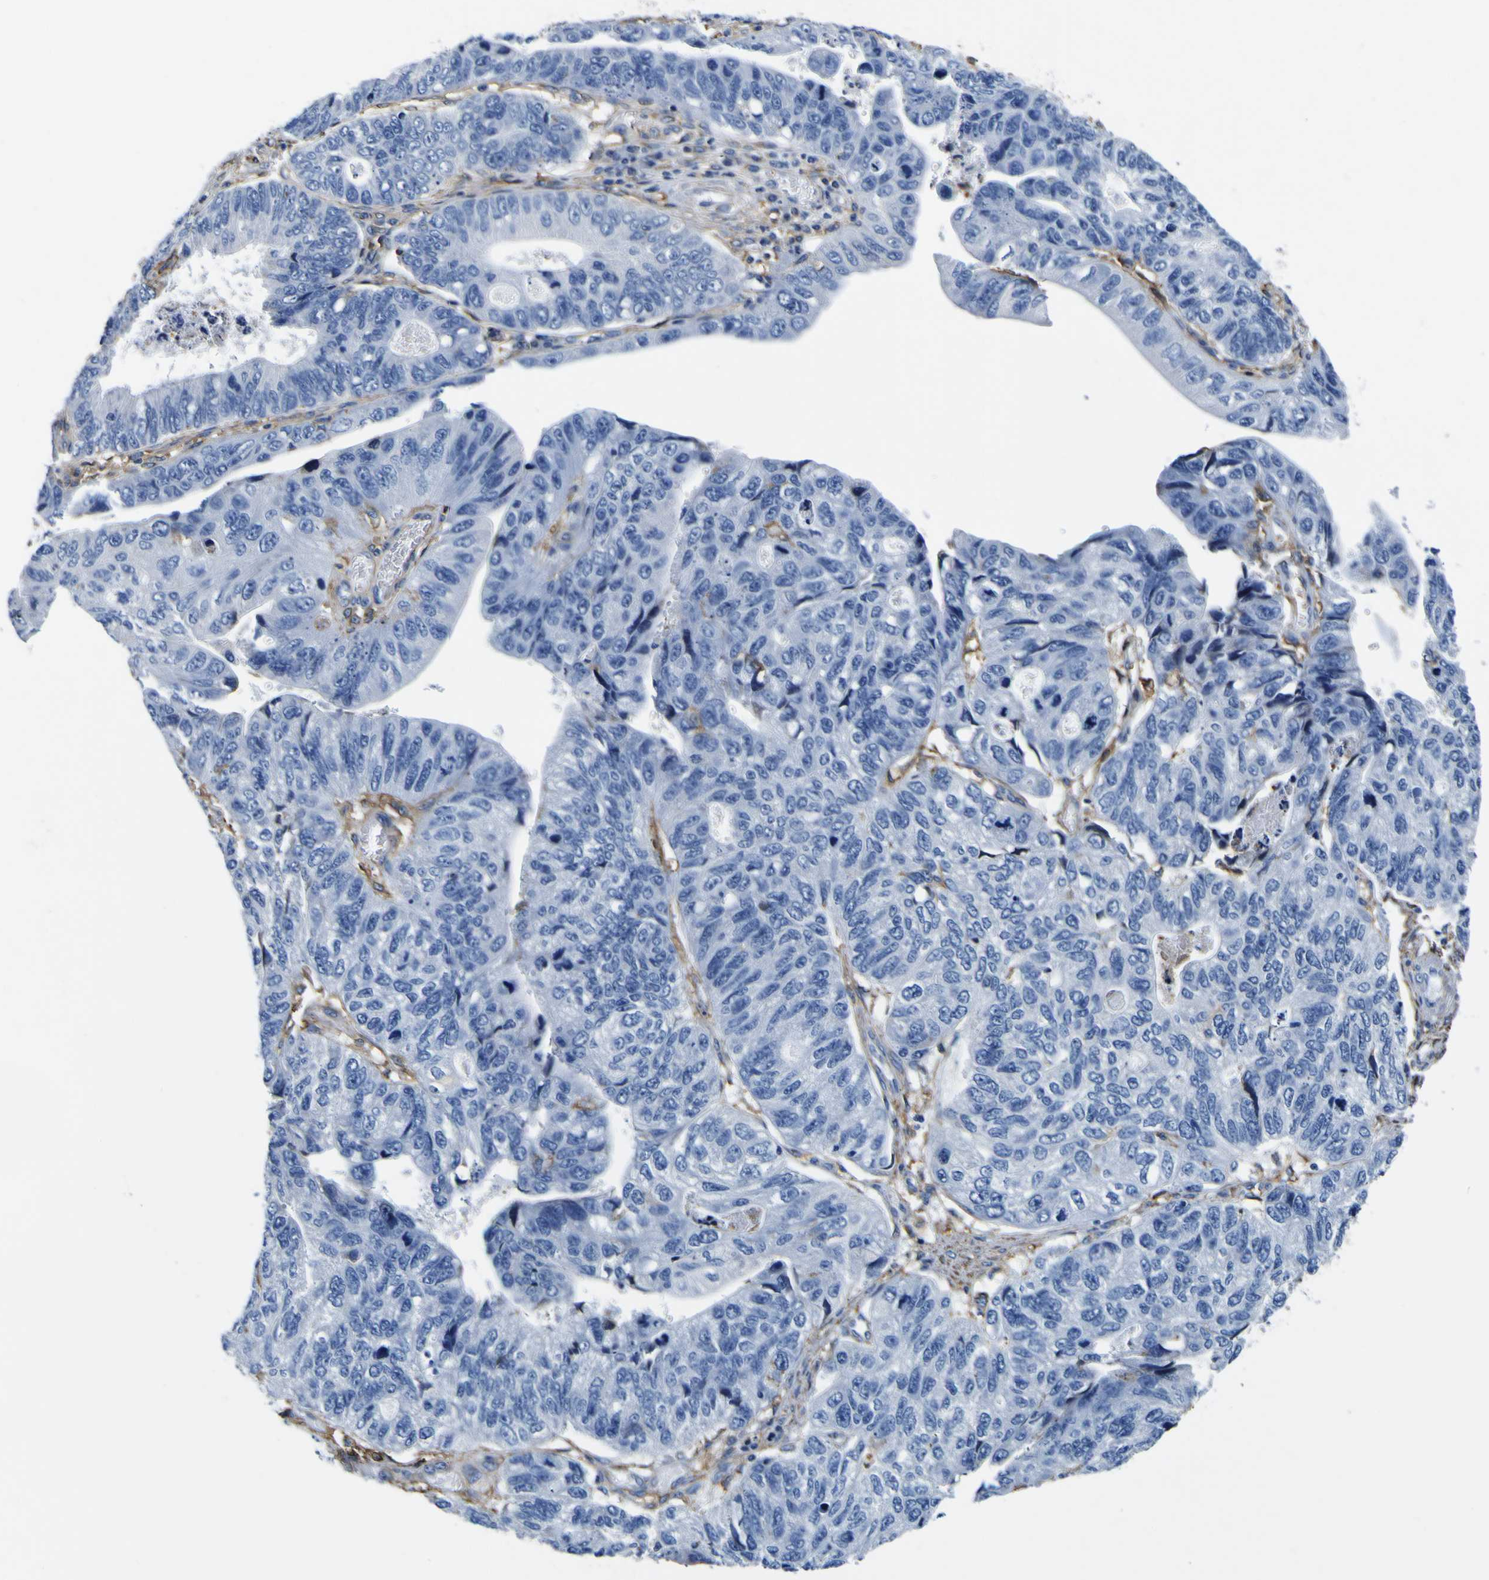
{"staining": {"intensity": "negative", "quantity": "none", "location": "none"}, "tissue": "stomach cancer", "cell_type": "Tumor cells", "image_type": "cancer", "snomed": [{"axis": "morphology", "description": "Adenocarcinoma, NOS"}, {"axis": "topography", "description": "Stomach"}], "caption": "Immunohistochemistry of human stomach cancer (adenocarcinoma) exhibits no expression in tumor cells. (Stains: DAB (3,3'-diaminobenzidine) immunohistochemistry (IHC) with hematoxylin counter stain, Microscopy: brightfield microscopy at high magnification).", "gene": "PXDN", "patient": {"sex": "male", "age": 59}}